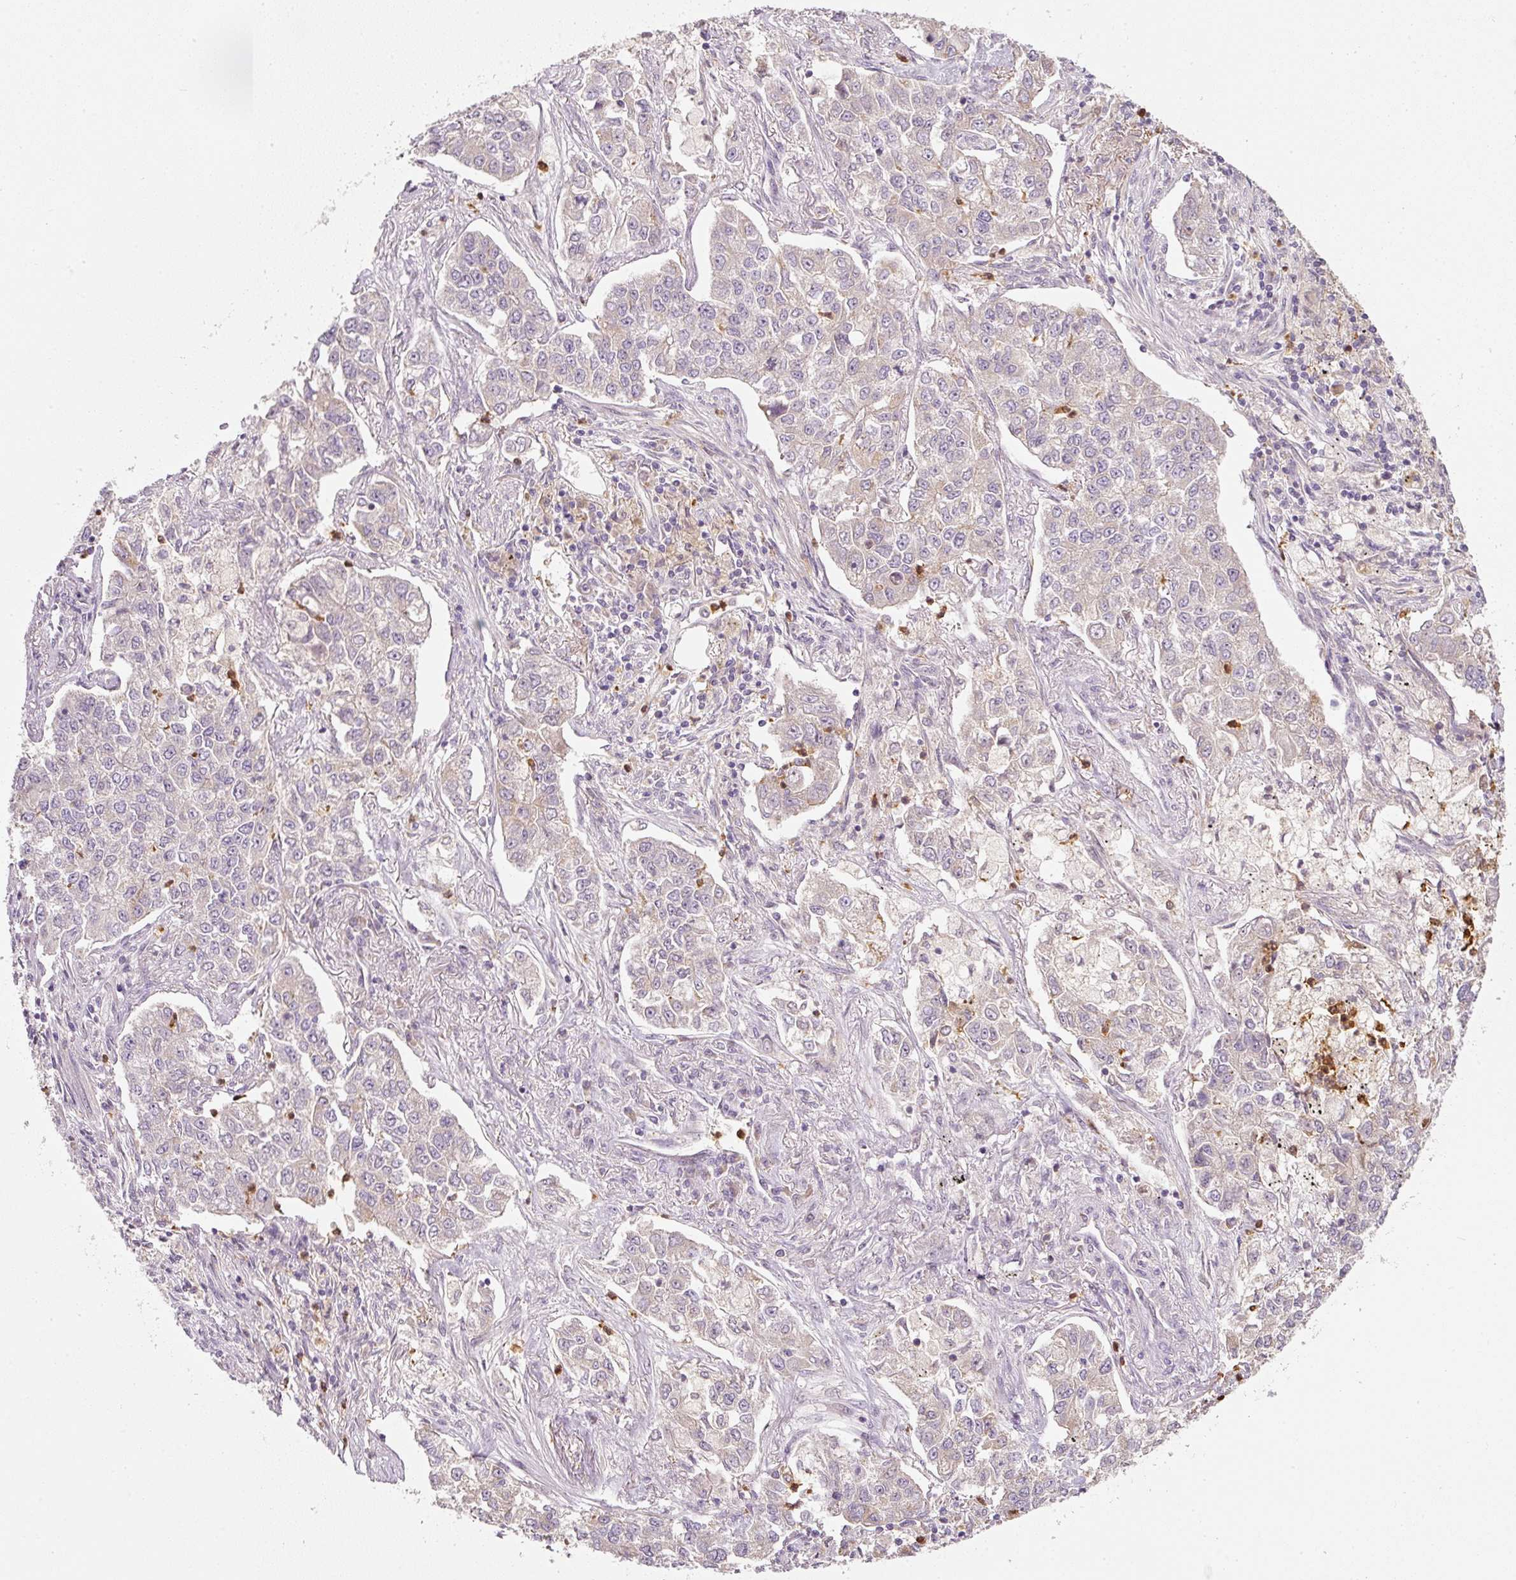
{"staining": {"intensity": "weak", "quantity": "<25%", "location": "cytoplasmic/membranous"}, "tissue": "lung cancer", "cell_type": "Tumor cells", "image_type": "cancer", "snomed": [{"axis": "morphology", "description": "Adenocarcinoma, NOS"}, {"axis": "topography", "description": "Lung"}], "caption": "This is an IHC micrograph of lung cancer. There is no expression in tumor cells.", "gene": "CTTNBP2", "patient": {"sex": "male", "age": 49}}